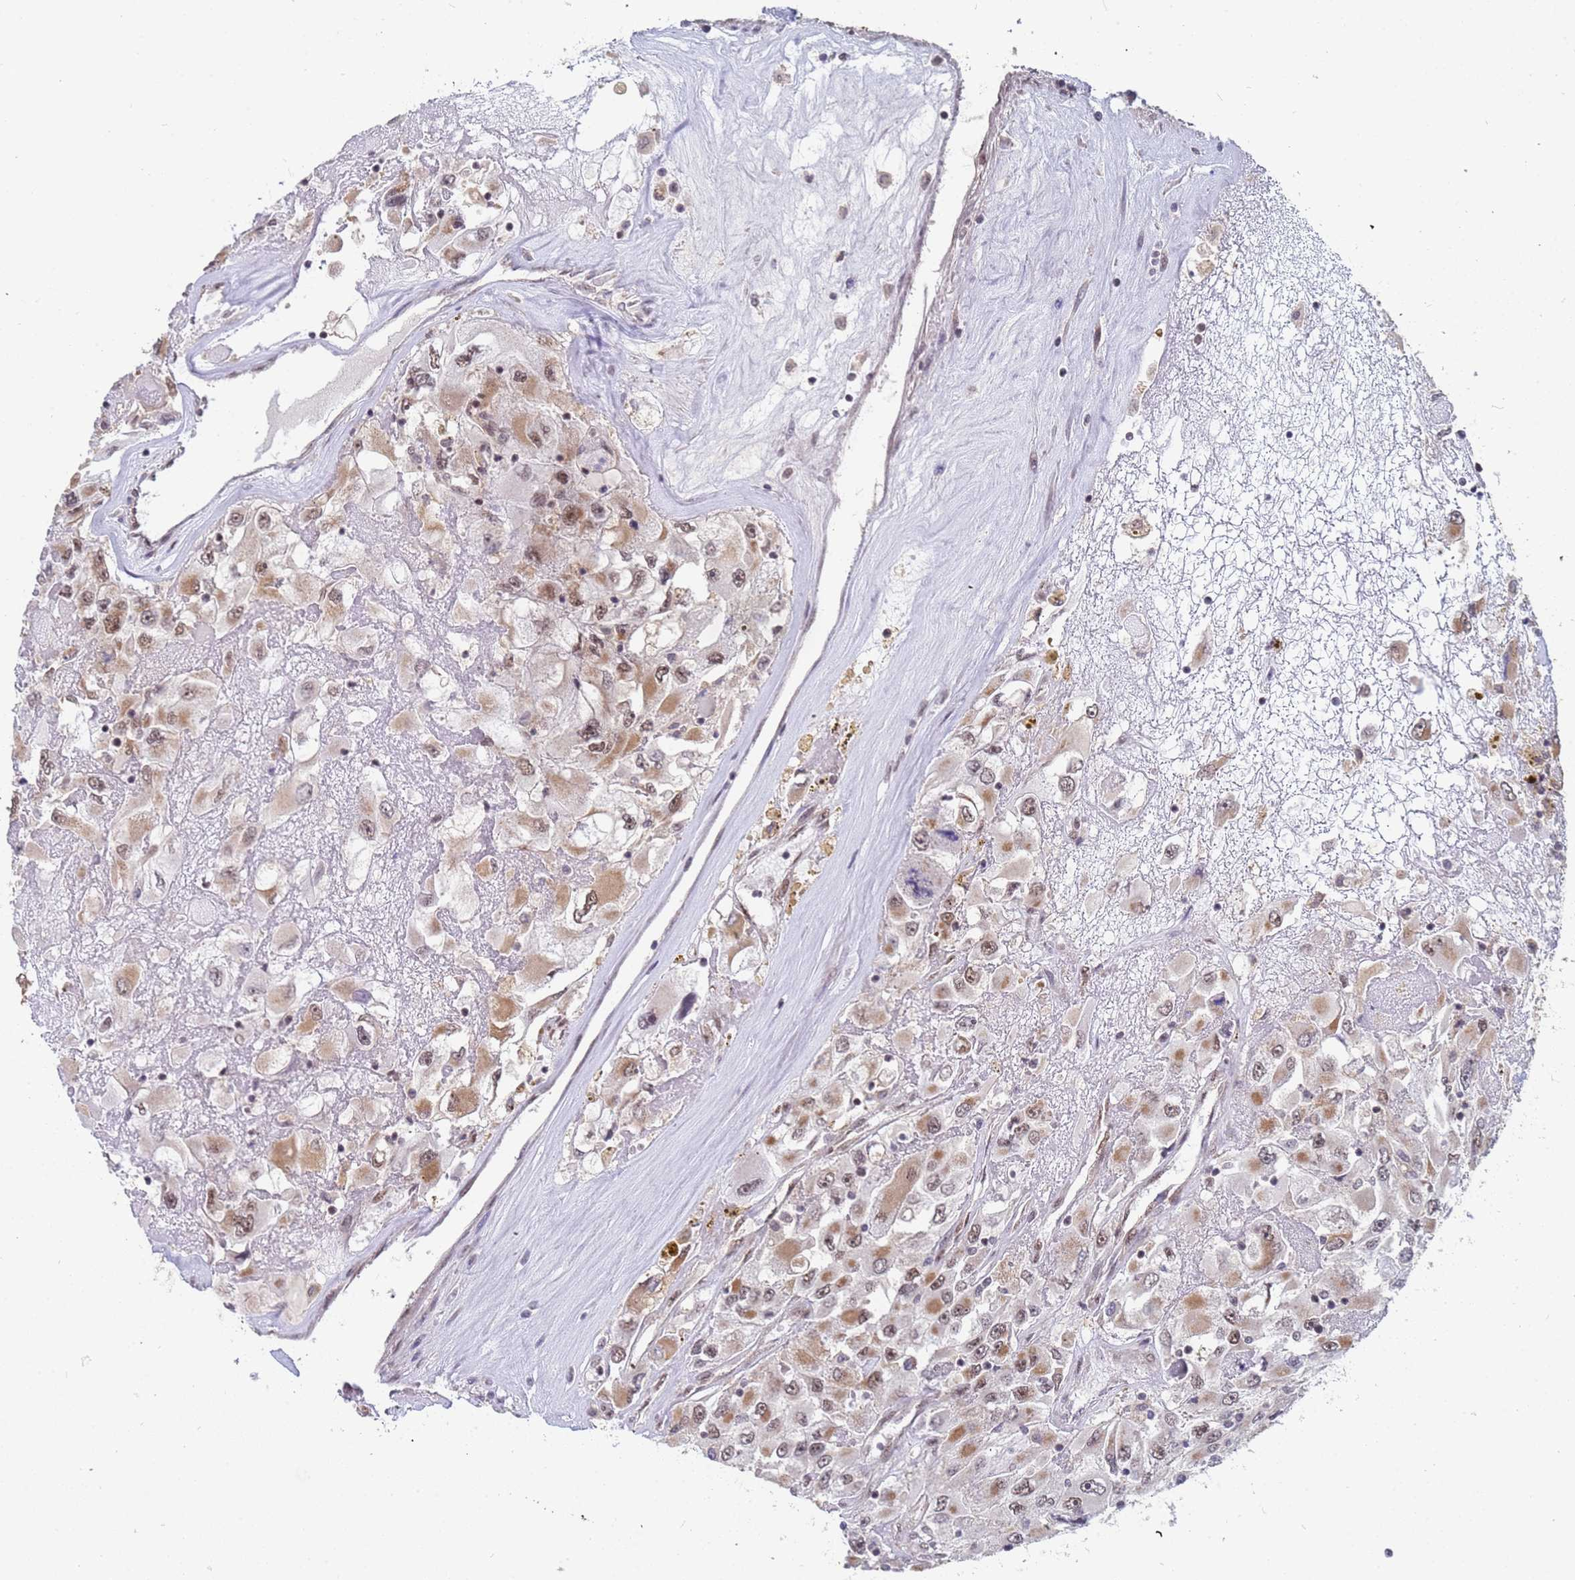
{"staining": {"intensity": "moderate", "quantity": ">75%", "location": "cytoplasmic/membranous,nuclear"}, "tissue": "renal cancer", "cell_type": "Tumor cells", "image_type": "cancer", "snomed": [{"axis": "morphology", "description": "Adenocarcinoma, NOS"}, {"axis": "topography", "description": "Kidney"}], "caption": "Adenocarcinoma (renal) stained with a brown dye exhibits moderate cytoplasmic/membranous and nuclear positive expression in approximately >75% of tumor cells.", "gene": "DENND2B", "patient": {"sex": "female", "age": 52}}